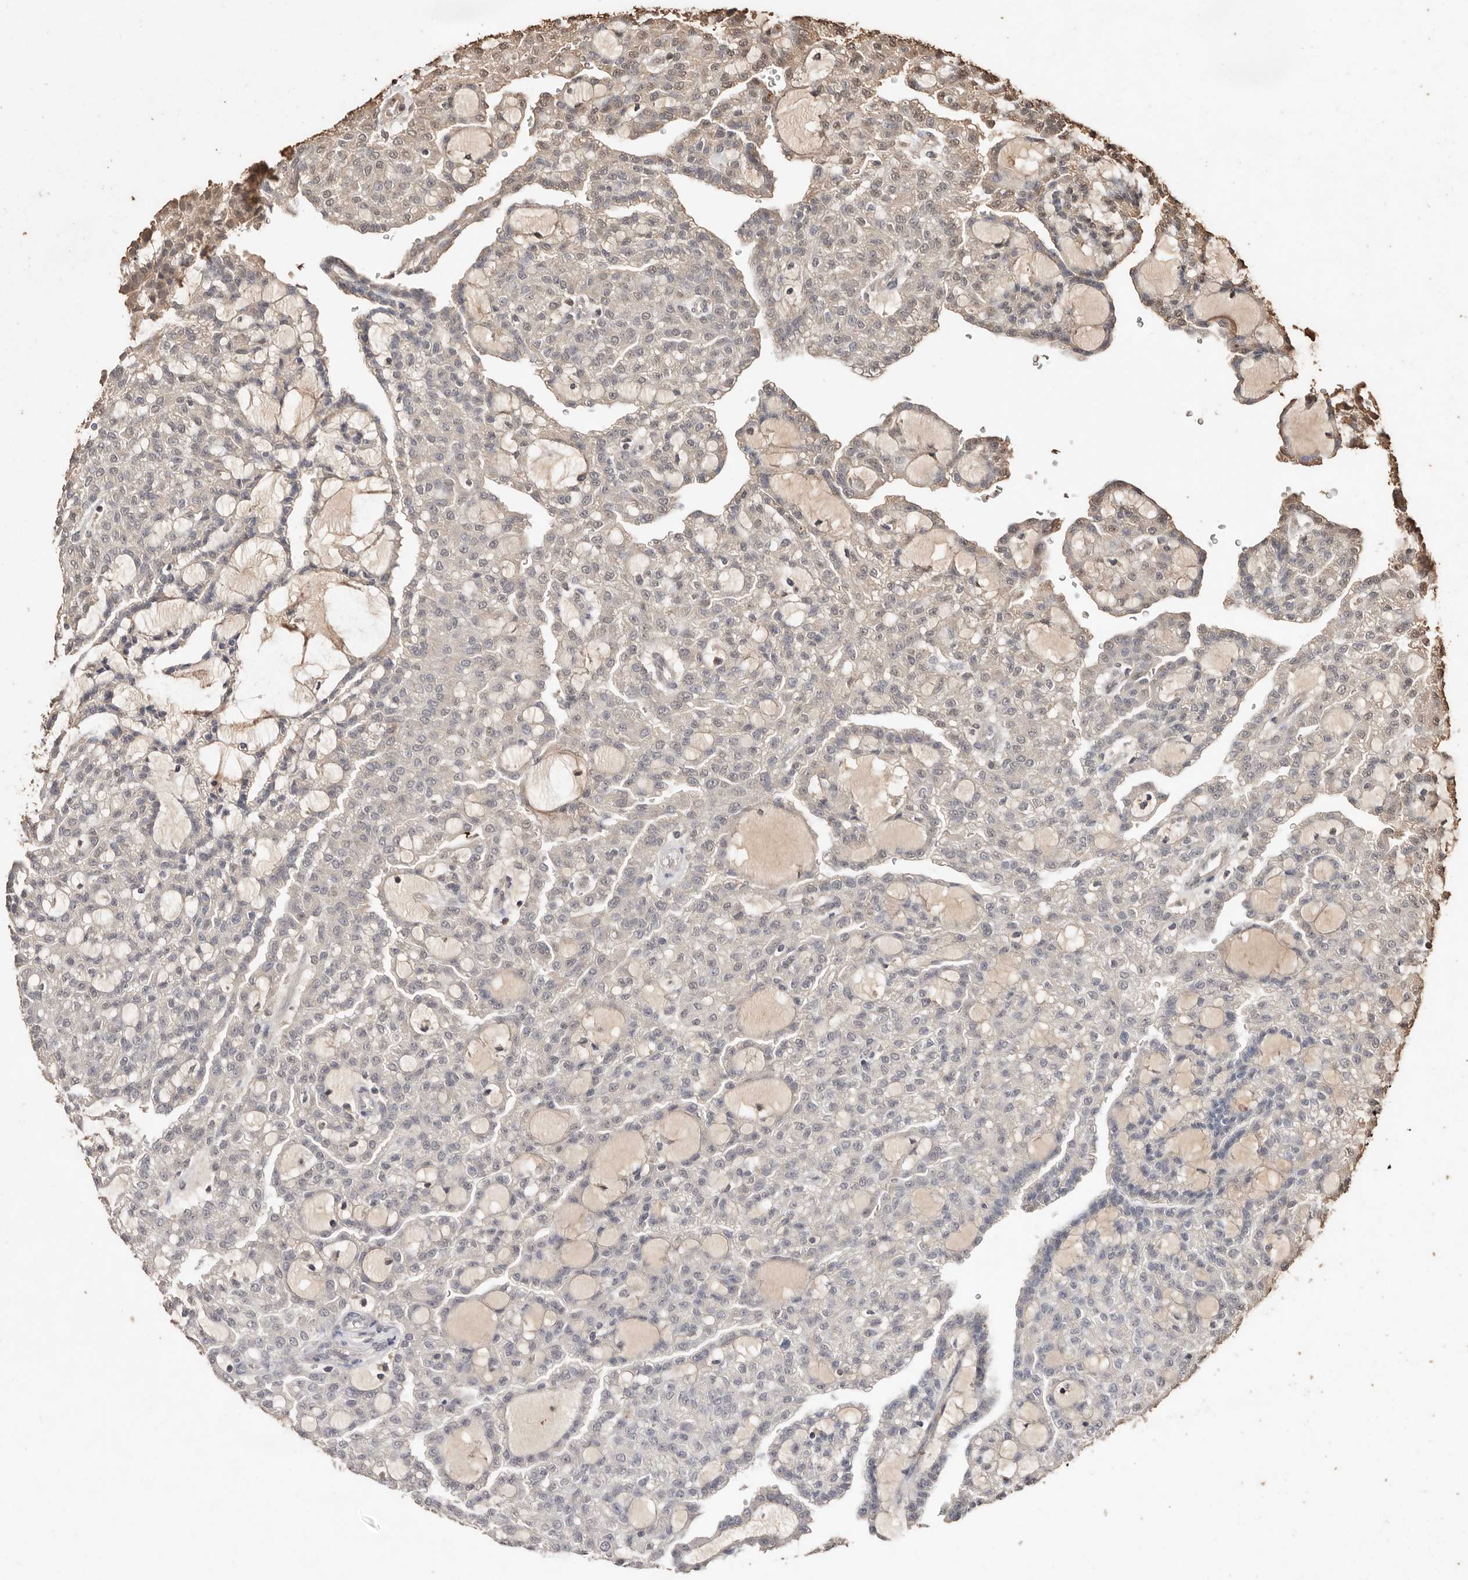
{"staining": {"intensity": "weak", "quantity": "<25%", "location": "cytoplasmic/membranous,nuclear"}, "tissue": "renal cancer", "cell_type": "Tumor cells", "image_type": "cancer", "snomed": [{"axis": "morphology", "description": "Adenocarcinoma, NOS"}, {"axis": "topography", "description": "Kidney"}], "caption": "Protein analysis of renal cancer exhibits no significant staining in tumor cells.", "gene": "PKDCC", "patient": {"sex": "male", "age": 63}}